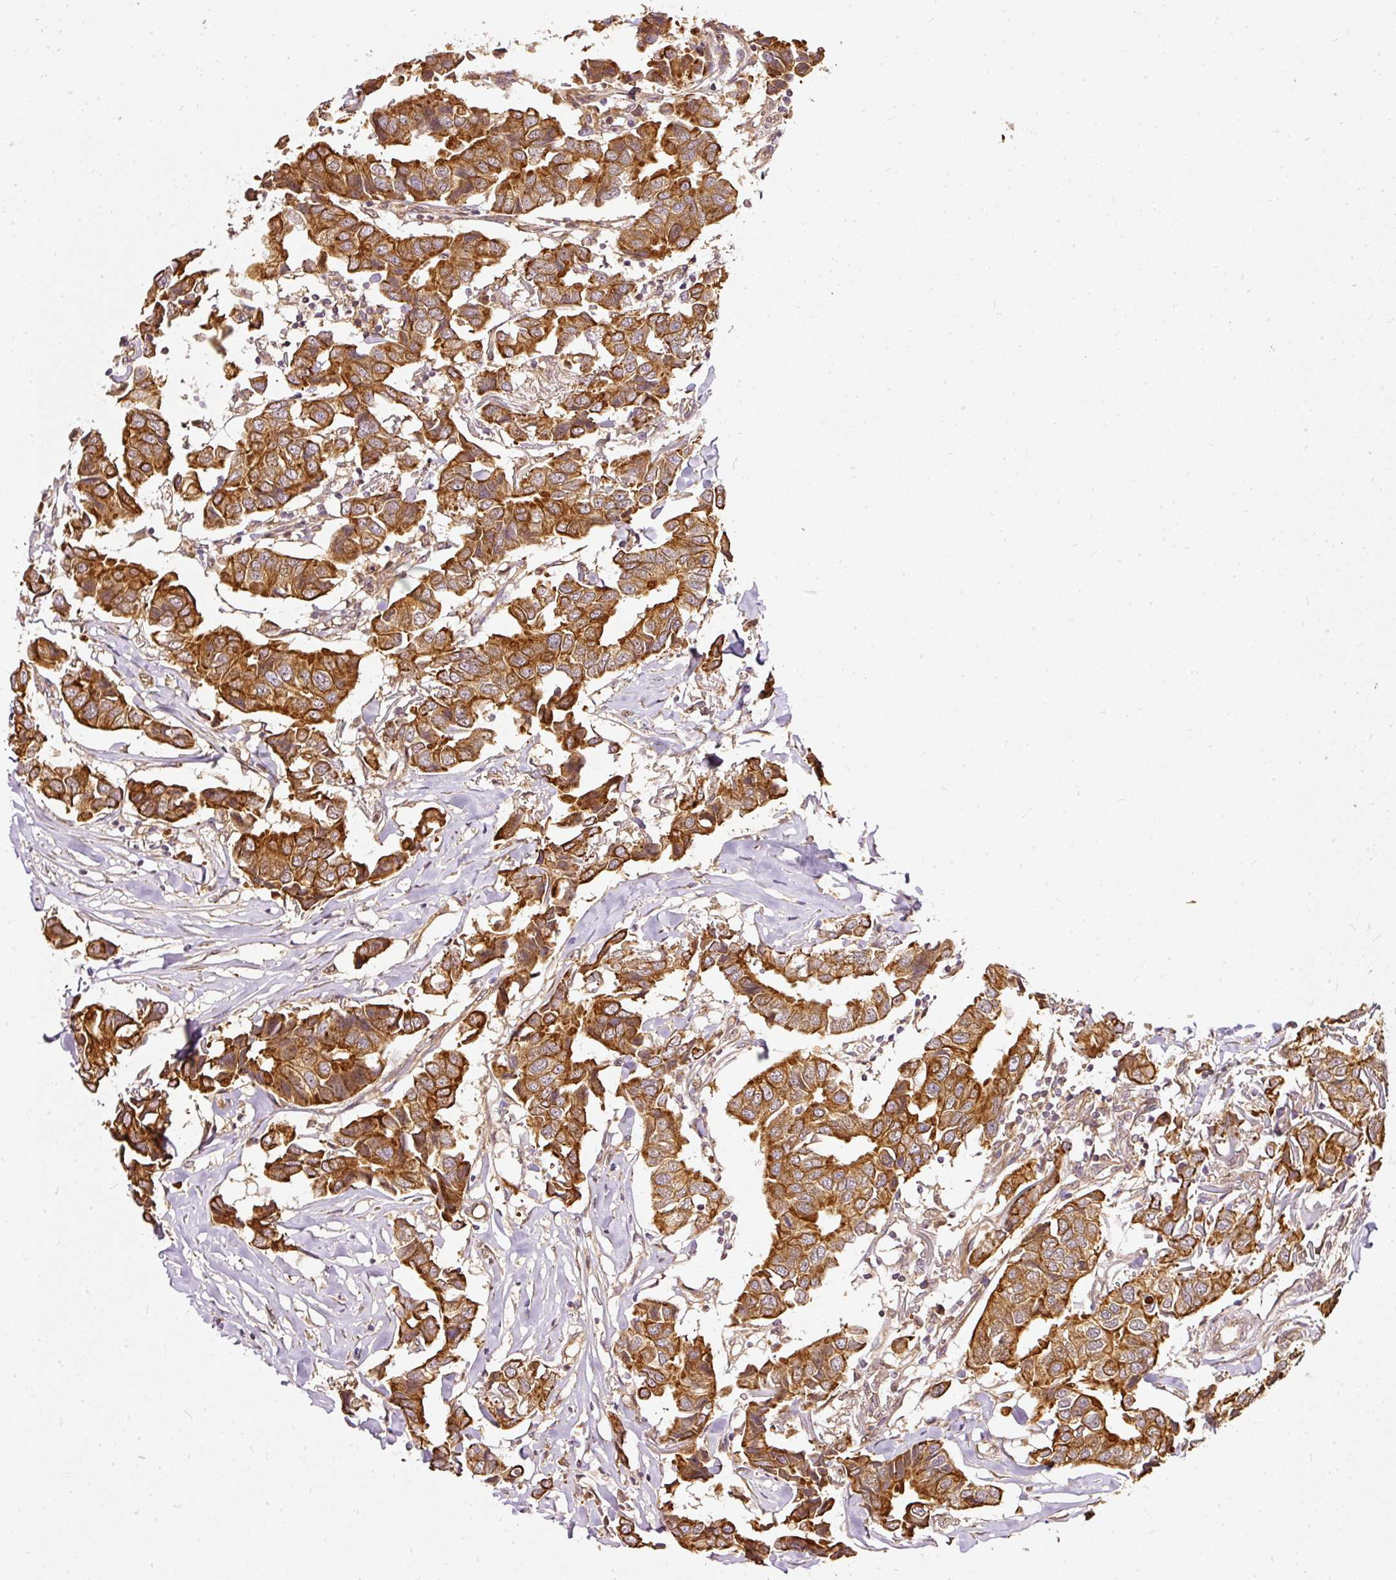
{"staining": {"intensity": "strong", "quantity": ">75%", "location": "cytoplasmic/membranous"}, "tissue": "breast cancer", "cell_type": "Tumor cells", "image_type": "cancer", "snomed": [{"axis": "morphology", "description": "Duct carcinoma"}, {"axis": "topography", "description": "Breast"}], "caption": "Human invasive ductal carcinoma (breast) stained for a protein (brown) exhibits strong cytoplasmic/membranous positive staining in about >75% of tumor cells.", "gene": "MIF4GD", "patient": {"sex": "female", "age": 80}}